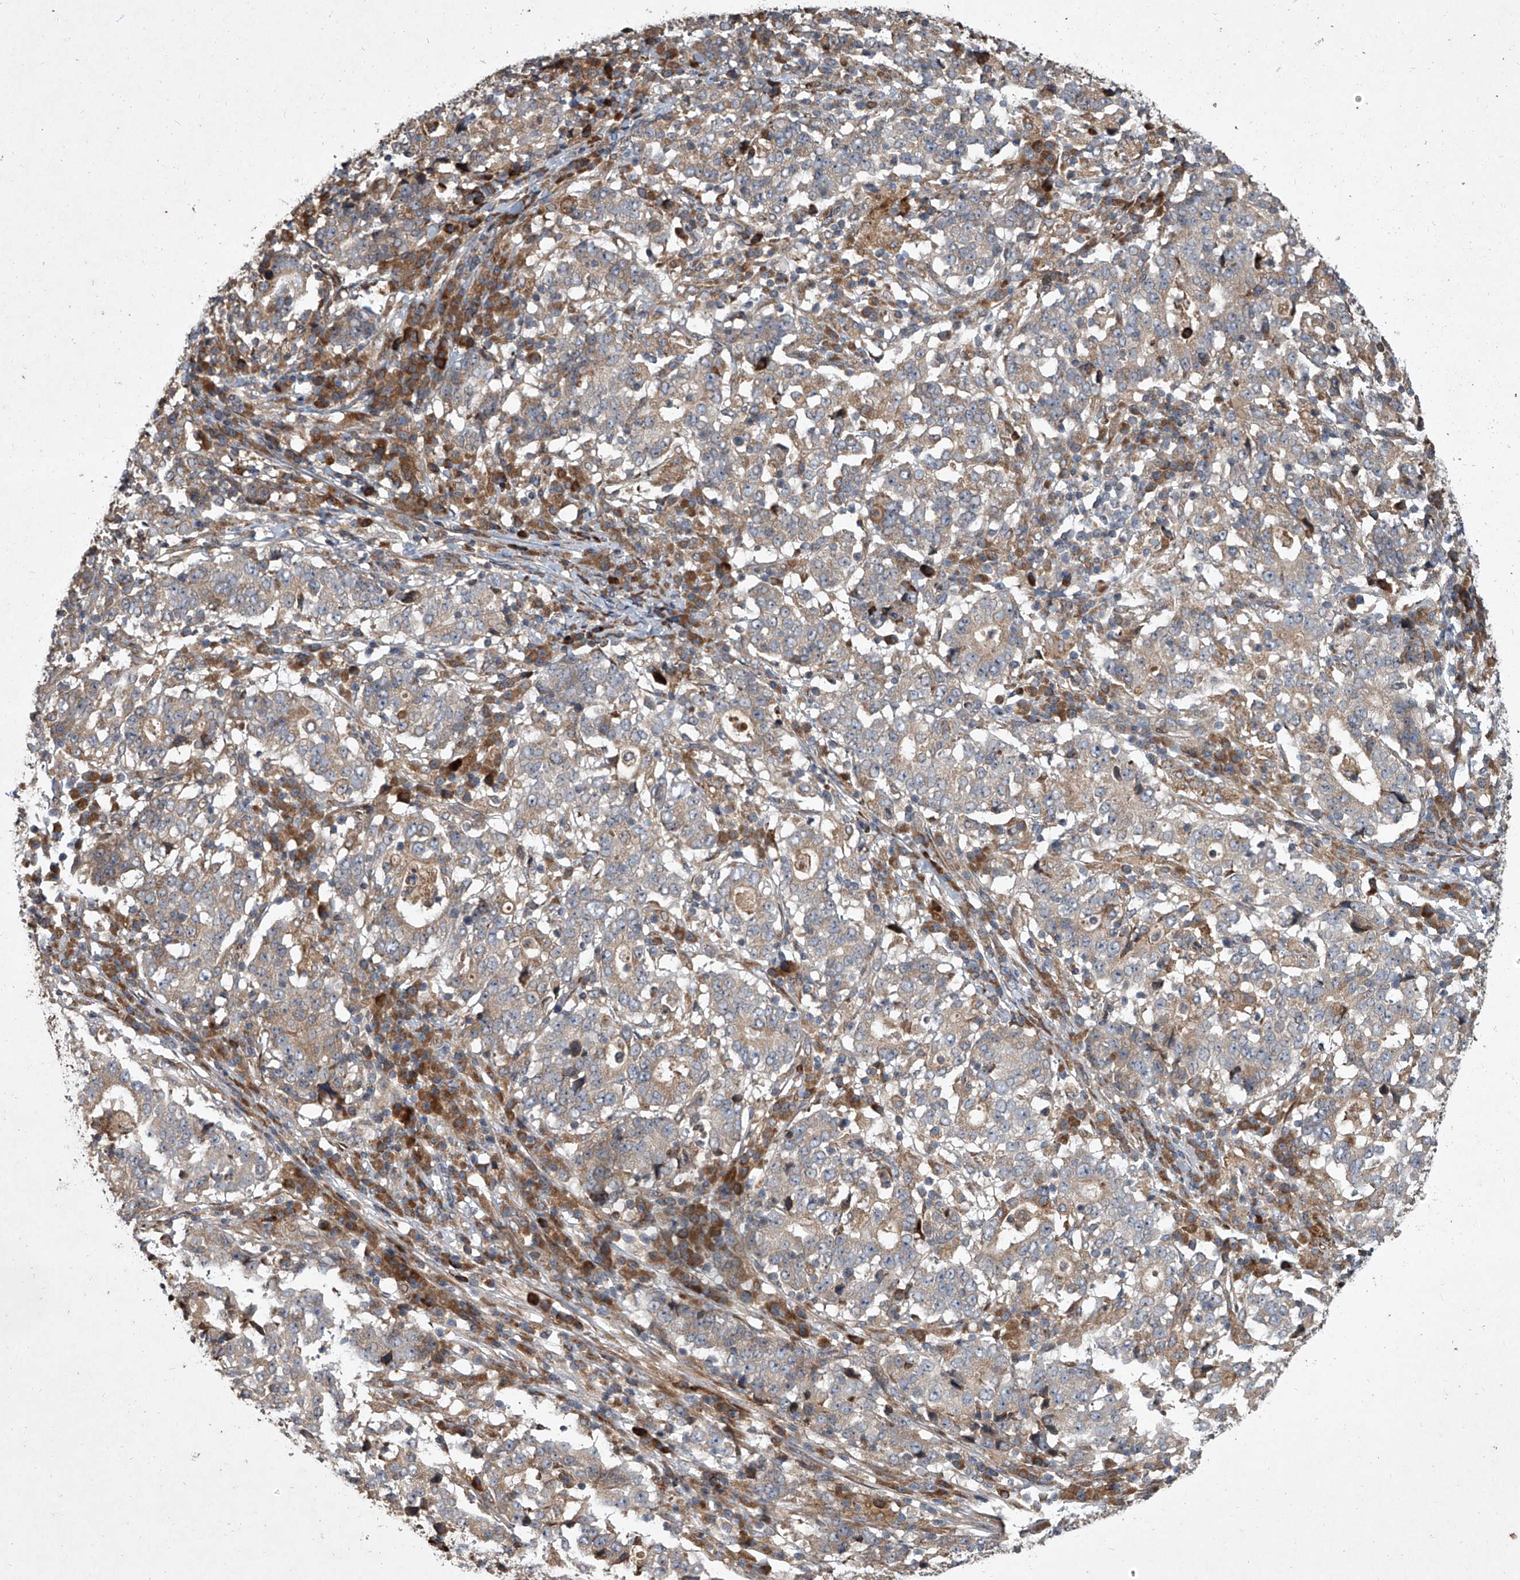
{"staining": {"intensity": "weak", "quantity": "25%-75%", "location": "cytoplasmic/membranous"}, "tissue": "stomach cancer", "cell_type": "Tumor cells", "image_type": "cancer", "snomed": [{"axis": "morphology", "description": "Adenocarcinoma, NOS"}, {"axis": "topography", "description": "Stomach"}], "caption": "Stomach adenocarcinoma stained for a protein shows weak cytoplasmic/membranous positivity in tumor cells. The protein of interest is shown in brown color, while the nuclei are stained blue.", "gene": "EVA1C", "patient": {"sex": "male", "age": 59}}